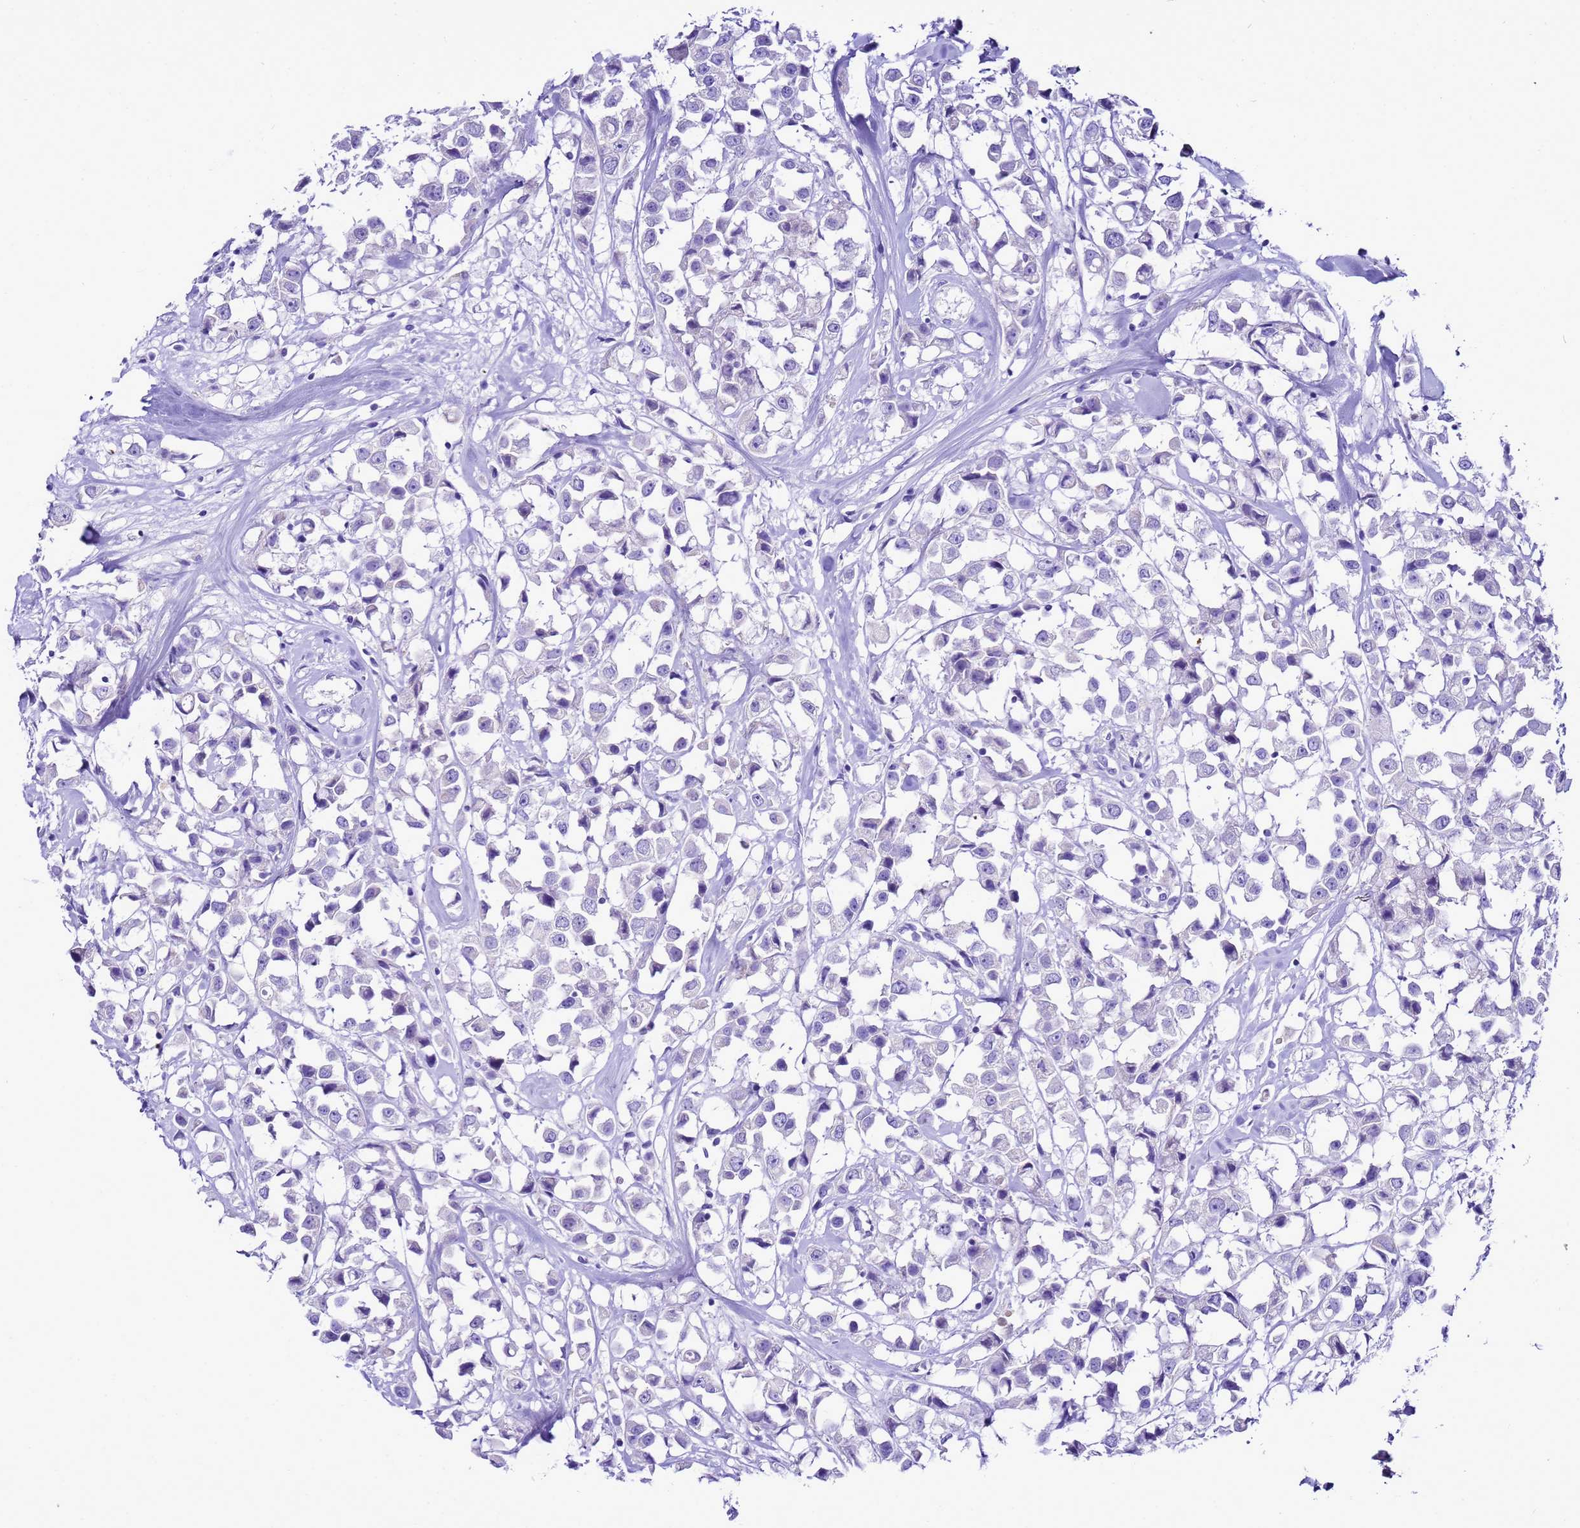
{"staining": {"intensity": "negative", "quantity": "none", "location": "none"}, "tissue": "breast cancer", "cell_type": "Tumor cells", "image_type": "cancer", "snomed": [{"axis": "morphology", "description": "Duct carcinoma"}, {"axis": "topography", "description": "Breast"}], "caption": "Immunohistochemistry (IHC) photomicrograph of neoplastic tissue: breast cancer (infiltrating ductal carcinoma) stained with DAB (3,3'-diaminobenzidine) exhibits no significant protein expression in tumor cells.", "gene": "BEST2", "patient": {"sex": "female", "age": 61}}